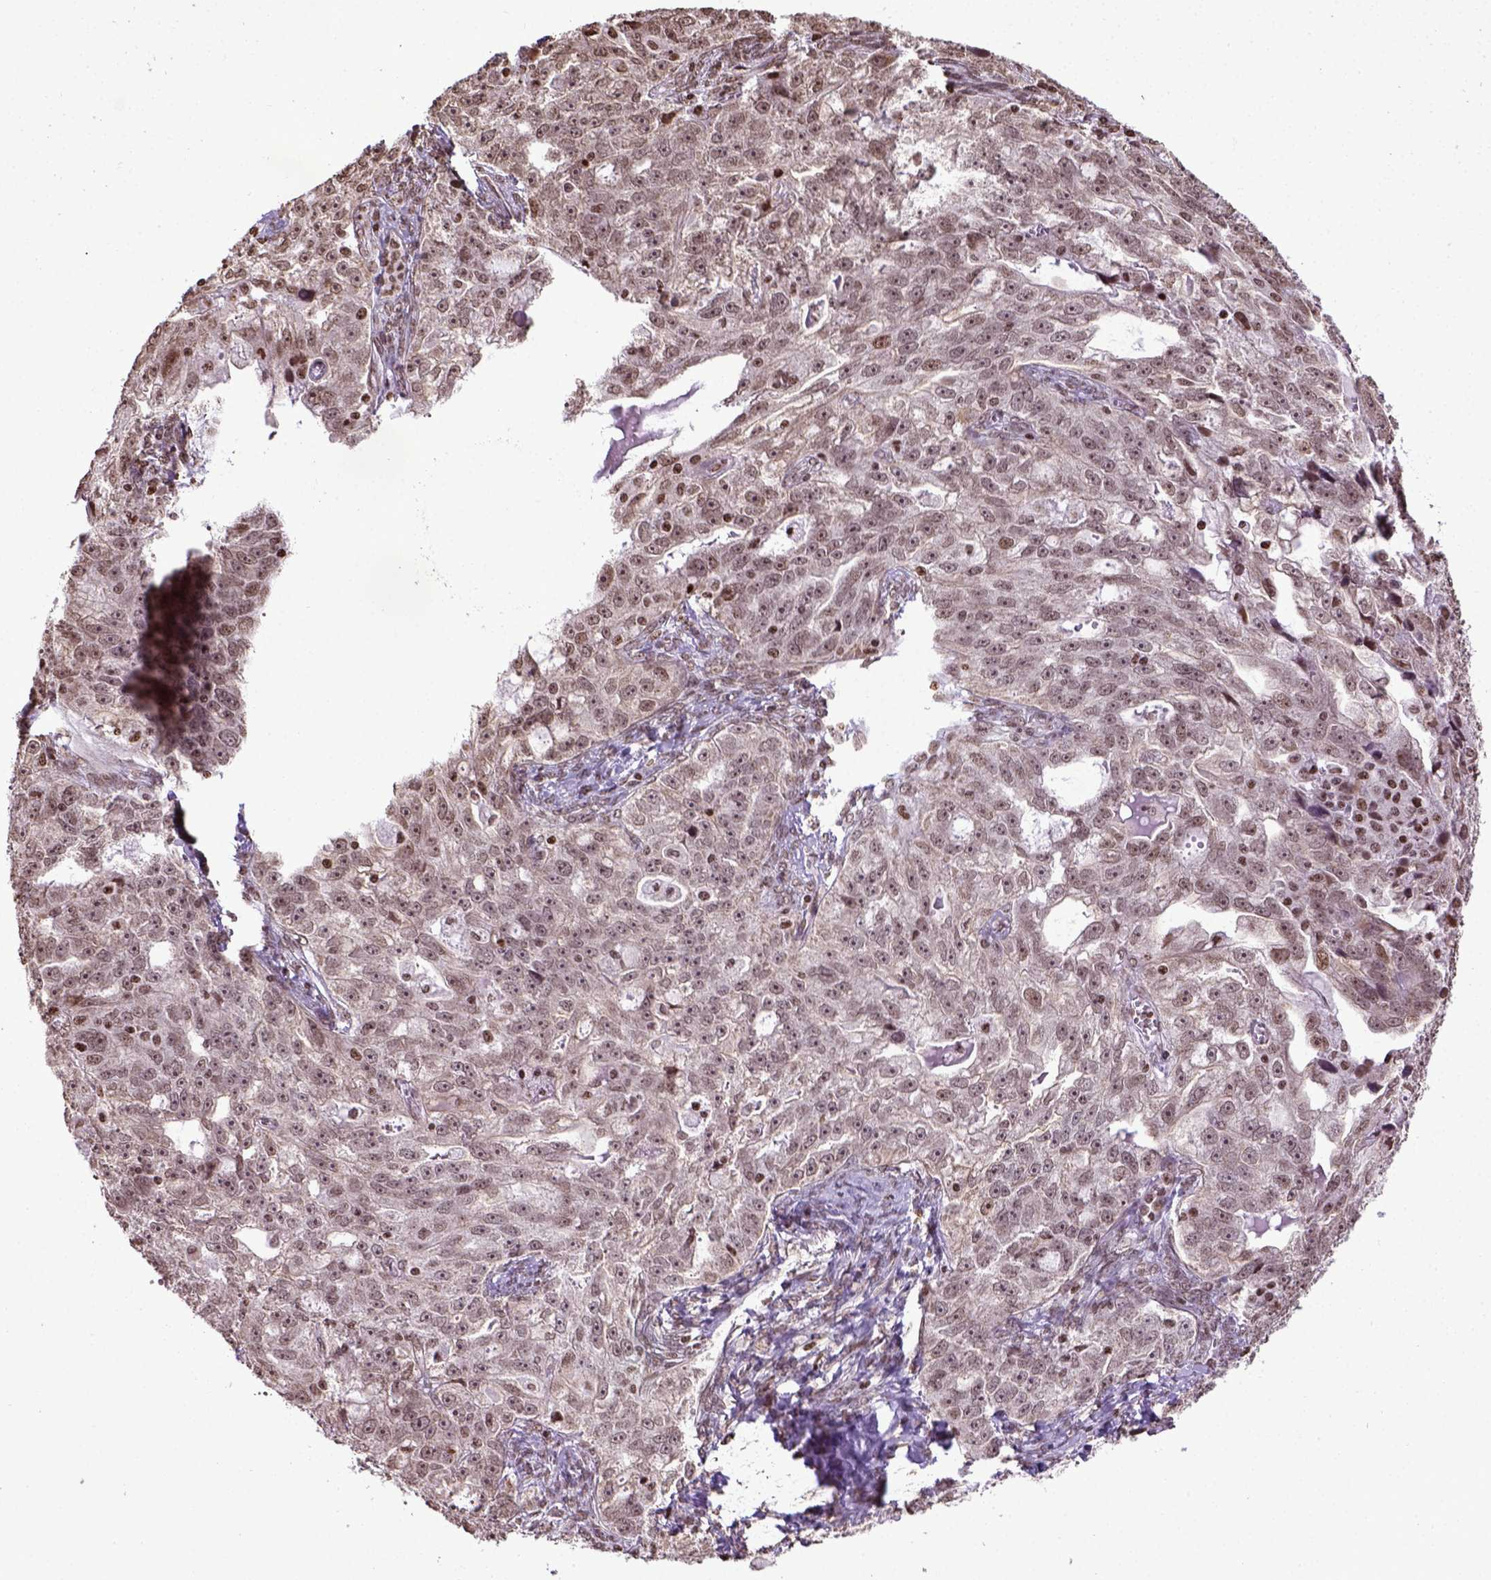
{"staining": {"intensity": "weak", "quantity": ">75%", "location": "nuclear"}, "tissue": "ovarian cancer", "cell_type": "Tumor cells", "image_type": "cancer", "snomed": [{"axis": "morphology", "description": "Cystadenocarcinoma, serous, NOS"}, {"axis": "topography", "description": "Ovary"}], "caption": "Protein staining of ovarian cancer (serous cystadenocarcinoma) tissue demonstrates weak nuclear positivity in about >75% of tumor cells.", "gene": "ZNF75D", "patient": {"sex": "female", "age": 51}}